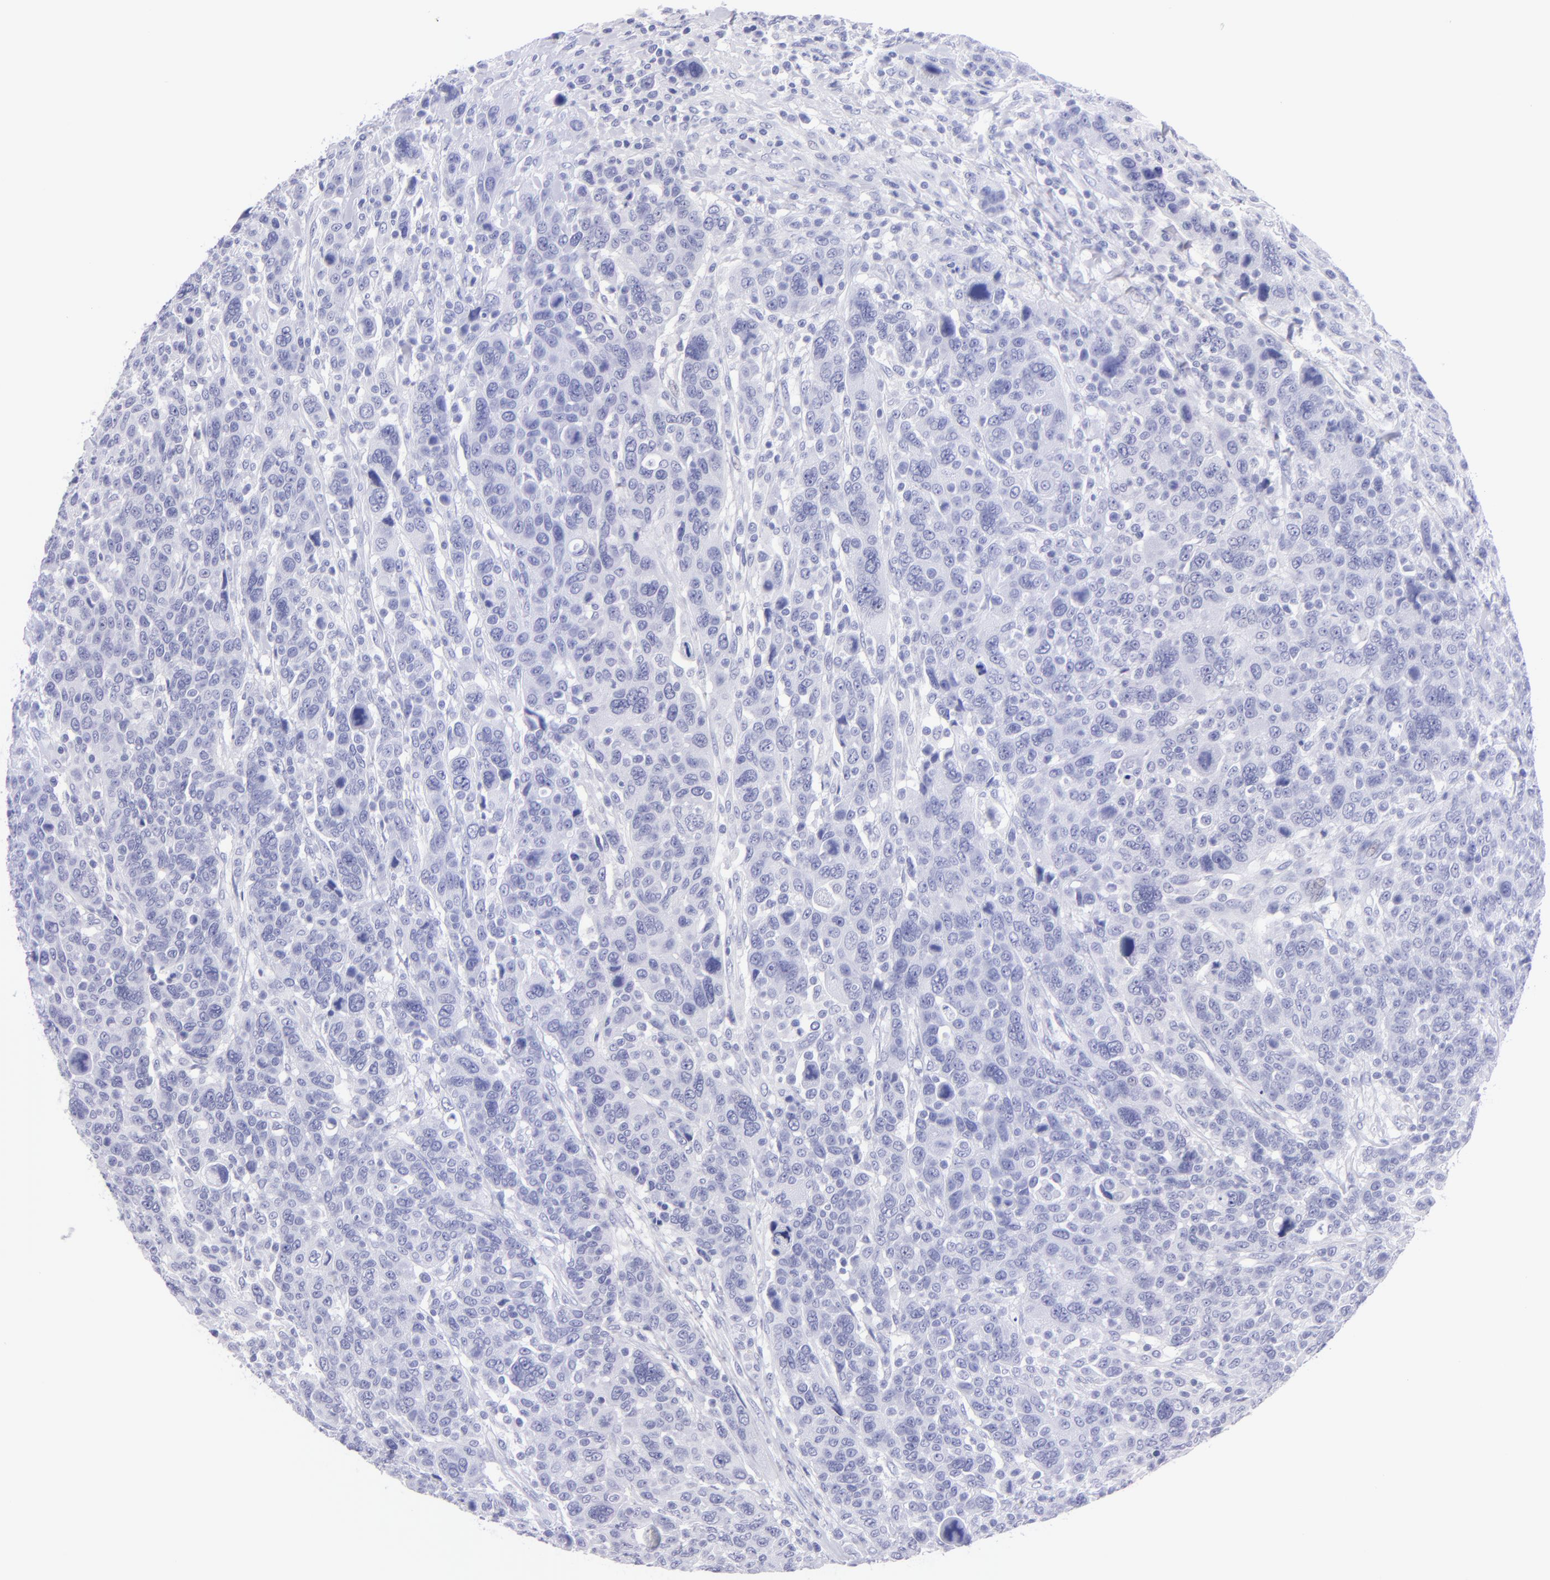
{"staining": {"intensity": "negative", "quantity": "none", "location": "none"}, "tissue": "breast cancer", "cell_type": "Tumor cells", "image_type": "cancer", "snomed": [{"axis": "morphology", "description": "Duct carcinoma"}, {"axis": "topography", "description": "Breast"}], "caption": "A photomicrograph of breast infiltrating ductal carcinoma stained for a protein shows no brown staining in tumor cells. (DAB (3,3'-diaminobenzidine) immunohistochemistry (IHC), high magnification).", "gene": "CNP", "patient": {"sex": "female", "age": 37}}